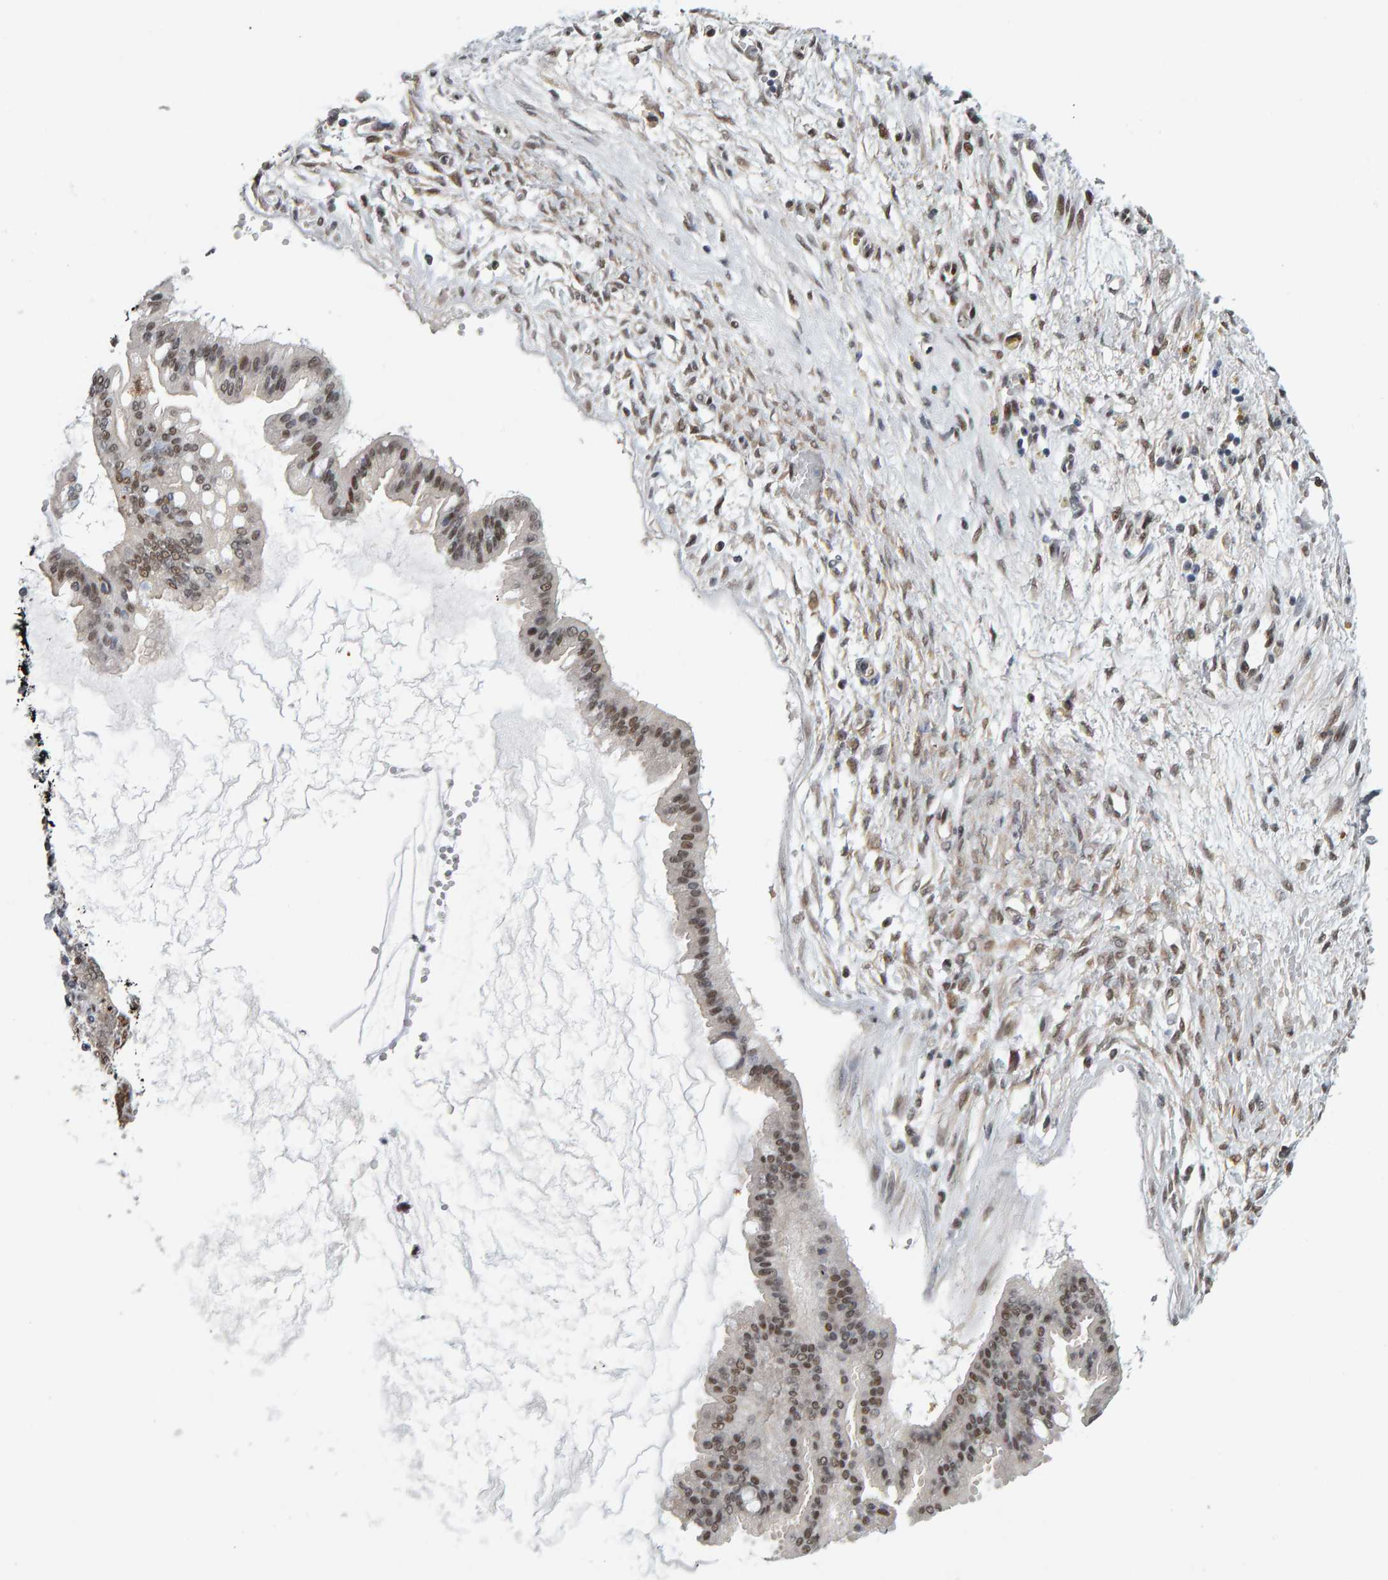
{"staining": {"intensity": "moderate", "quantity": "<25%", "location": "nuclear"}, "tissue": "ovarian cancer", "cell_type": "Tumor cells", "image_type": "cancer", "snomed": [{"axis": "morphology", "description": "Cystadenocarcinoma, mucinous, NOS"}, {"axis": "topography", "description": "Ovary"}], "caption": "Immunohistochemistry (IHC) of ovarian mucinous cystadenocarcinoma exhibits low levels of moderate nuclear positivity in about <25% of tumor cells. Using DAB (3,3'-diaminobenzidine) (brown) and hematoxylin (blue) stains, captured at high magnification using brightfield microscopy.", "gene": "ATF7IP", "patient": {"sex": "female", "age": 73}}